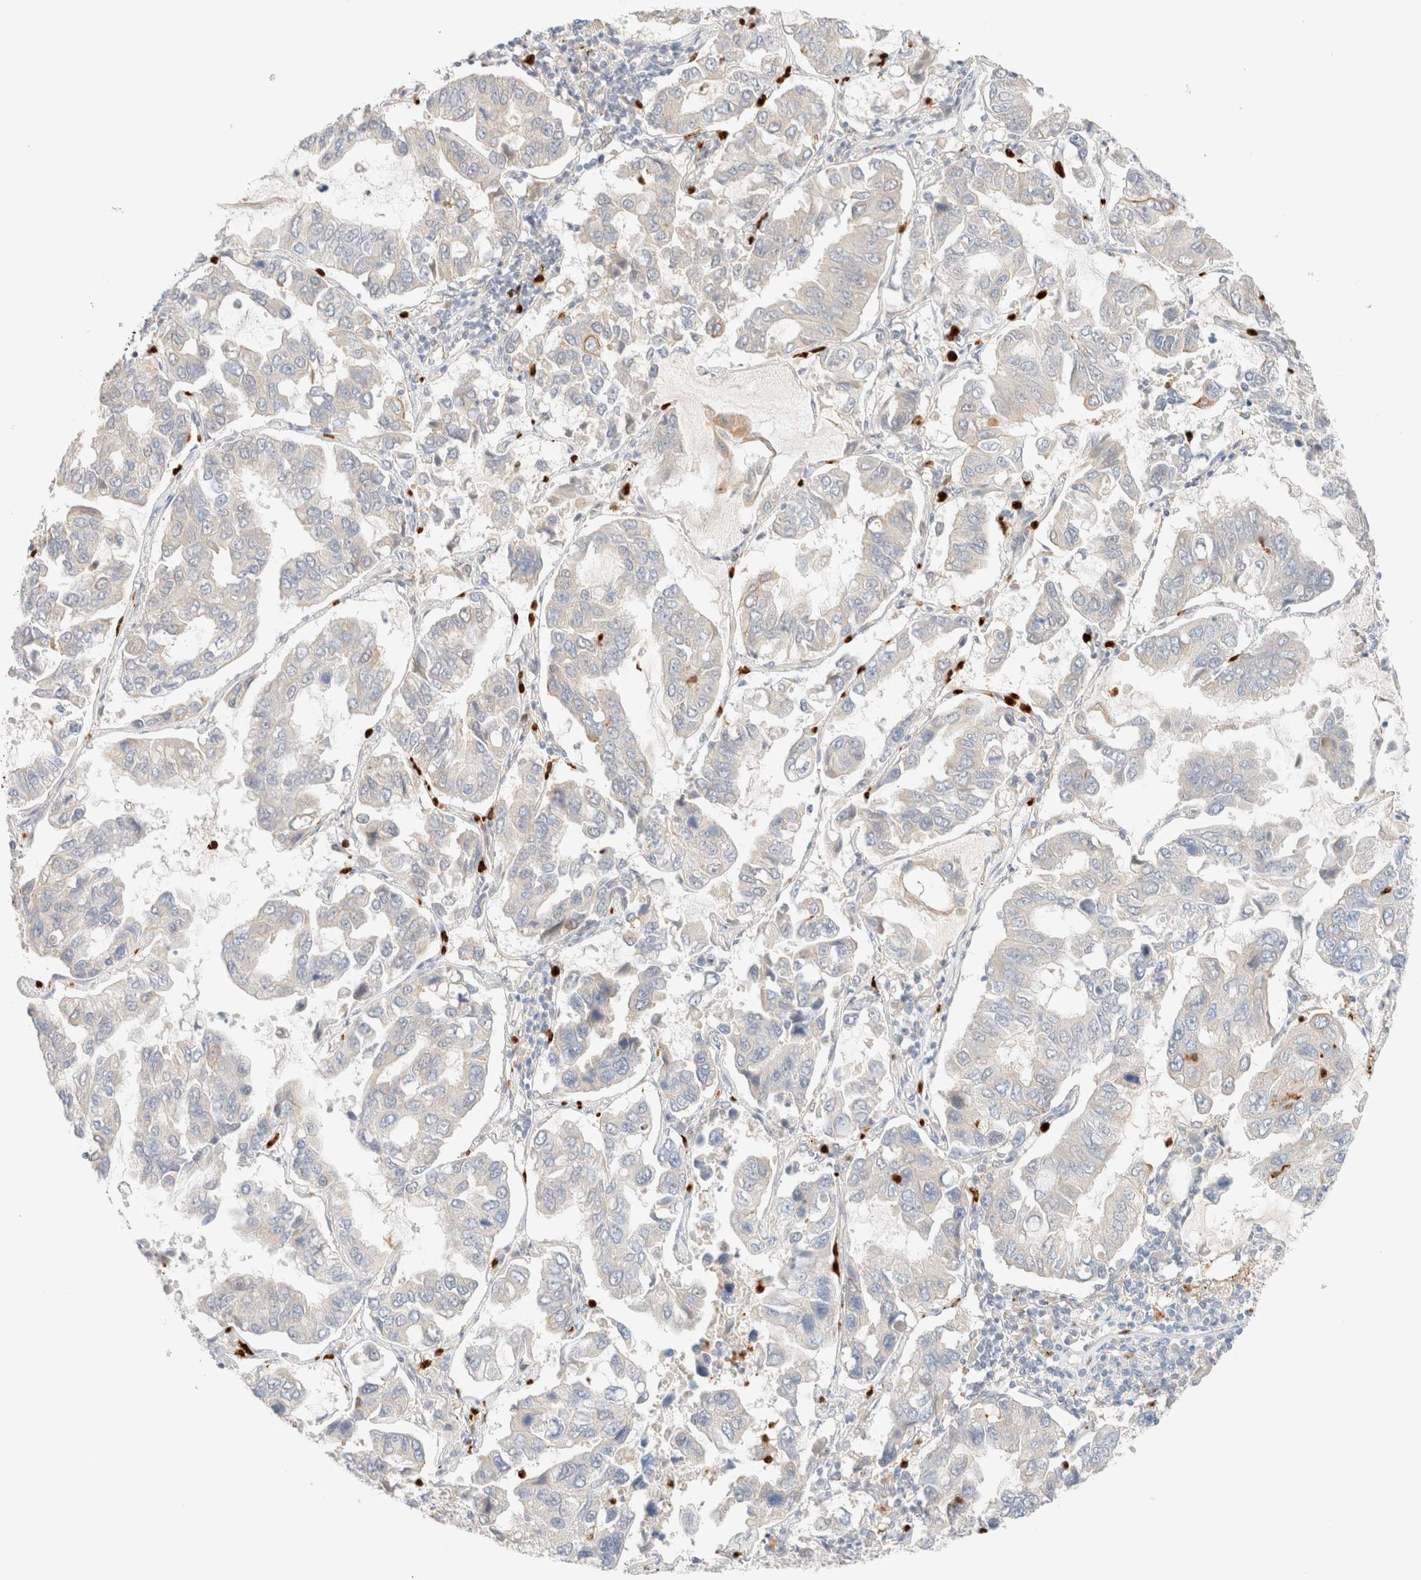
{"staining": {"intensity": "negative", "quantity": "none", "location": "none"}, "tissue": "lung cancer", "cell_type": "Tumor cells", "image_type": "cancer", "snomed": [{"axis": "morphology", "description": "Adenocarcinoma, NOS"}, {"axis": "topography", "description": "Lung"}], "caption": "A micrograph of human adenocarcinoma (lung) is negative for staining in tumor cells. (DAB (3,3'-diaminobenzidine) immunohistochemistry with hematoxylin counter stain).", "gene": "SGSM2", "patient": {"sex": "male", "age": 64}}